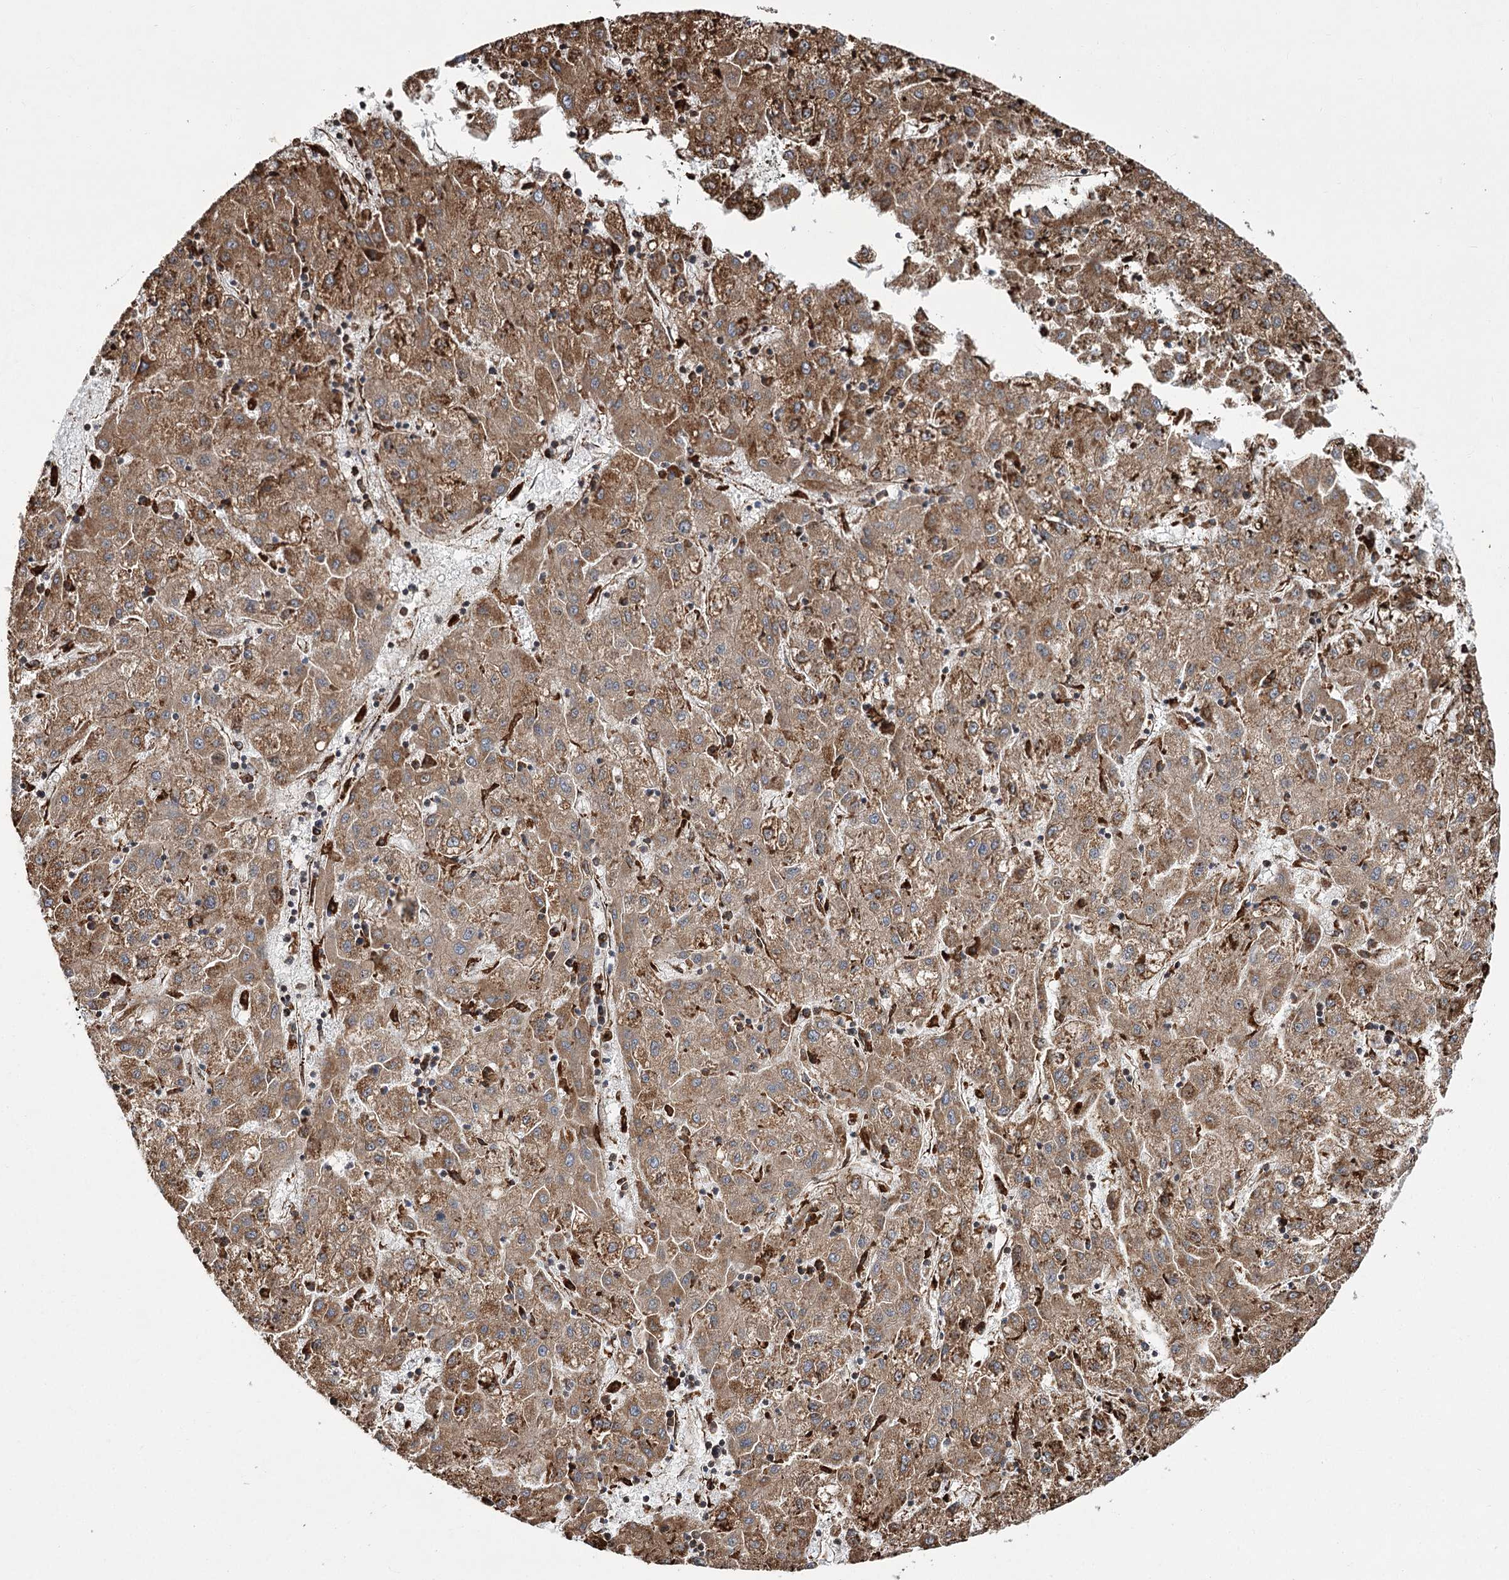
{"staining": {"intensity": "moderate", "quantity": ">75%", "location": "cytoplasmic/membranous"}, "tissue": "liver cancer", "cell_type": "Tumor cells", "image_type": "cancer", "snomed": [{"axis": "morphology", "description": "Carcinoma, Hepatocellular, NOS"}, {"axis": "topography", "description": "Liver"}], "caption": "Protein expression by IHC exhibits moderate cytoplasmic/membranous expression in approximately >75% of tumor cells in liver cancer (hepatocellular carcinoma).", "gene": "FANCL", "patient": {"sex": "male", "age": 72}}